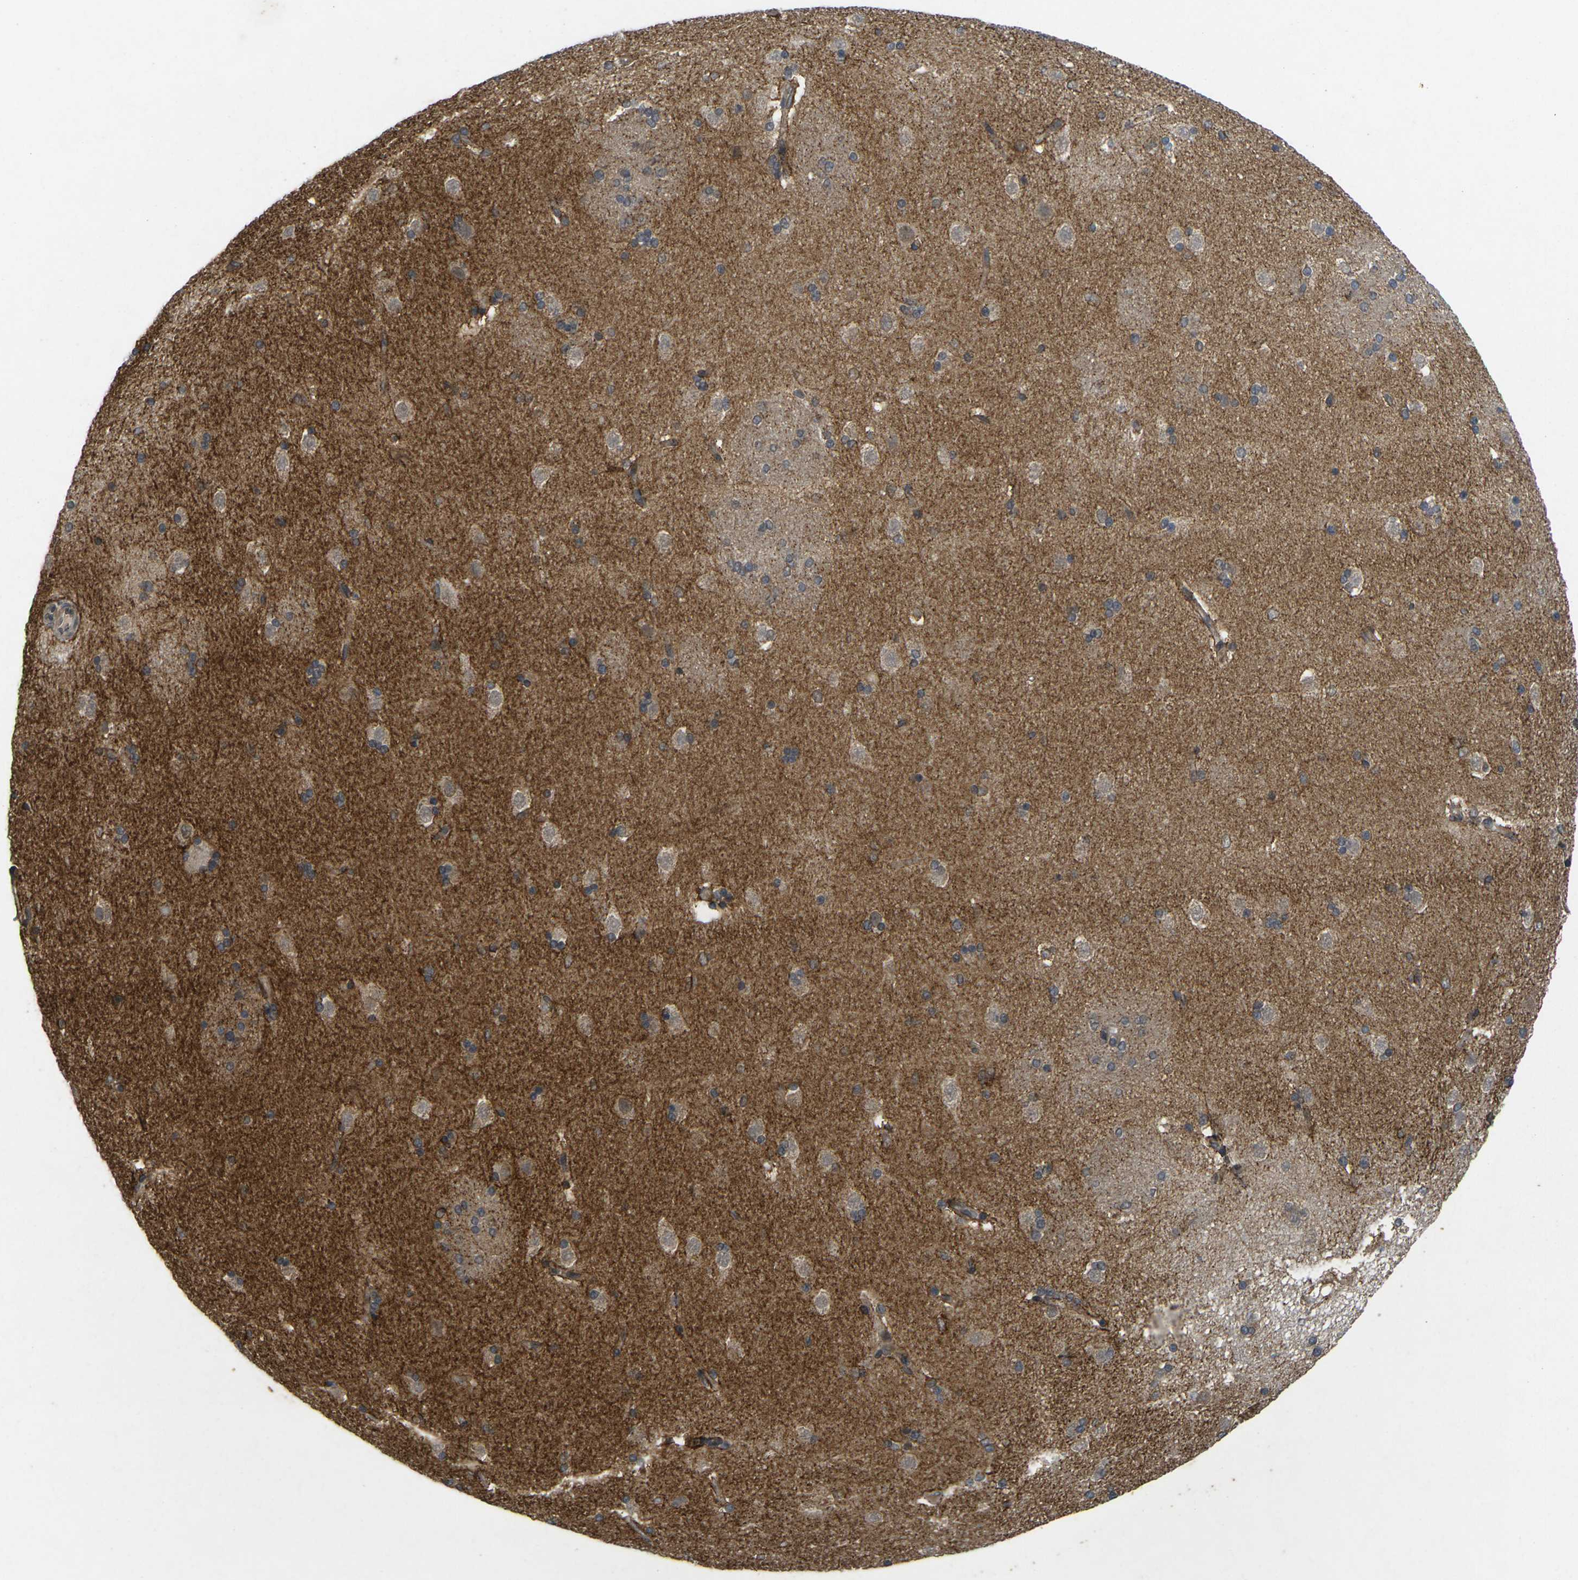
{"staining": {"intensity": "weak", "quantity": "25%-75%", "location": "cytoplasmic/membranous"}, "tissue": "caudate", "cell_type": "Glial cells", "image_type": "normal", "snomed": [{"axis": "morphology", "description": "Normal tissue, NOS"}, {"axis": "topography", "description": "Lateral ventricle wall"}], "caption": "Protein staining of unremarkable caudate displays weak cytoplasmic/membranous expression in about 25%-75% of glial cells.", "gene": "ERN1", "patient": {"sex": "female", "age": 19}}